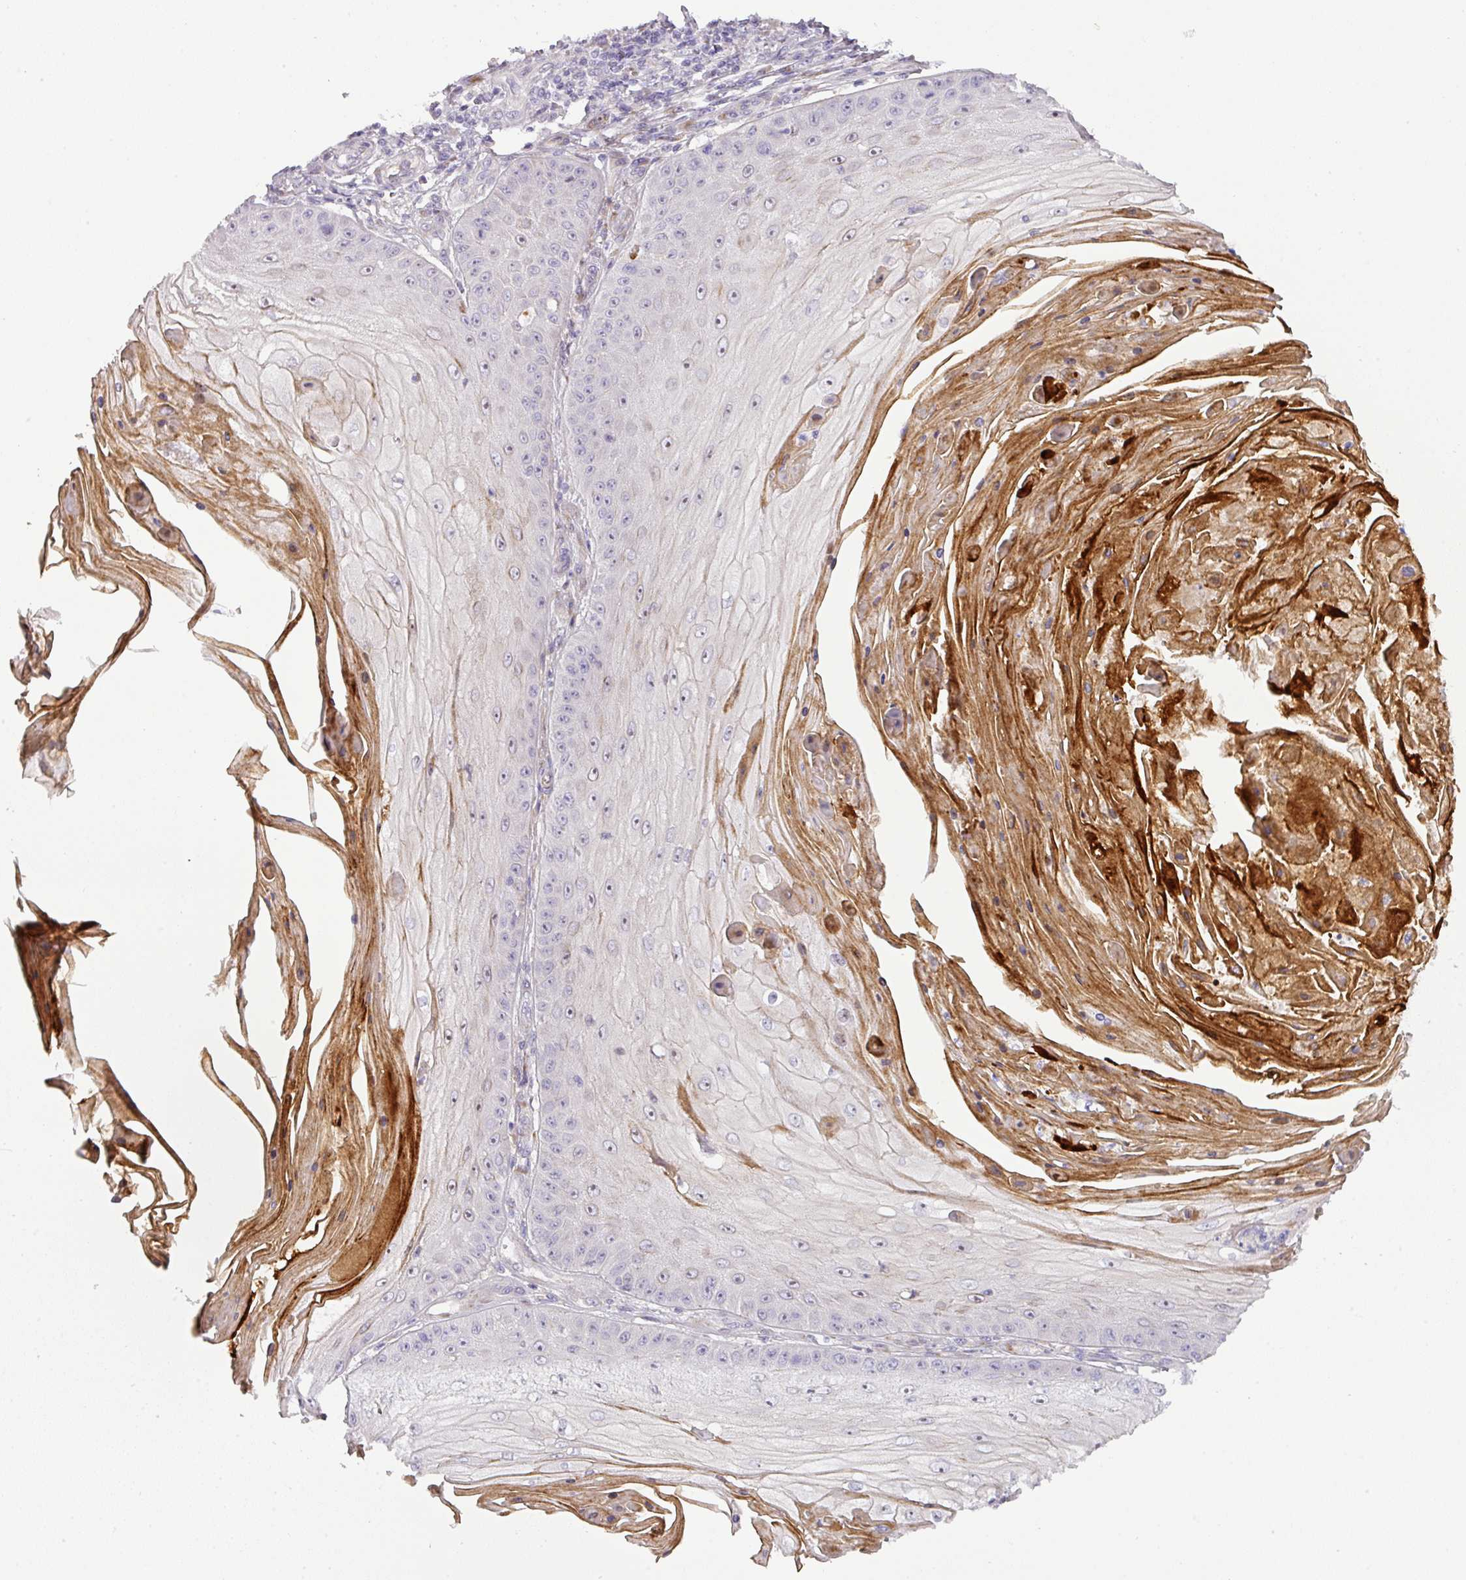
{"staining": {"intensity": "negative", "quantity": "none", "location": "none"}, "tissue": "skin cancer", "cell_type": "Tumor cells", "image_type": "cancer", "snomed": [{"axis": "morphology", "description": "Squamous cell carcinoma, NOS"}, {"axis": "topography", "description": "Skin"}], "caption": "Immunohistochemical staining of human squamous cell carcinoma (skin) exhibits no significant expression in tumor cells.", "gene": "ATP6V1F", "patient": {"sex": "male", "age": 70}}